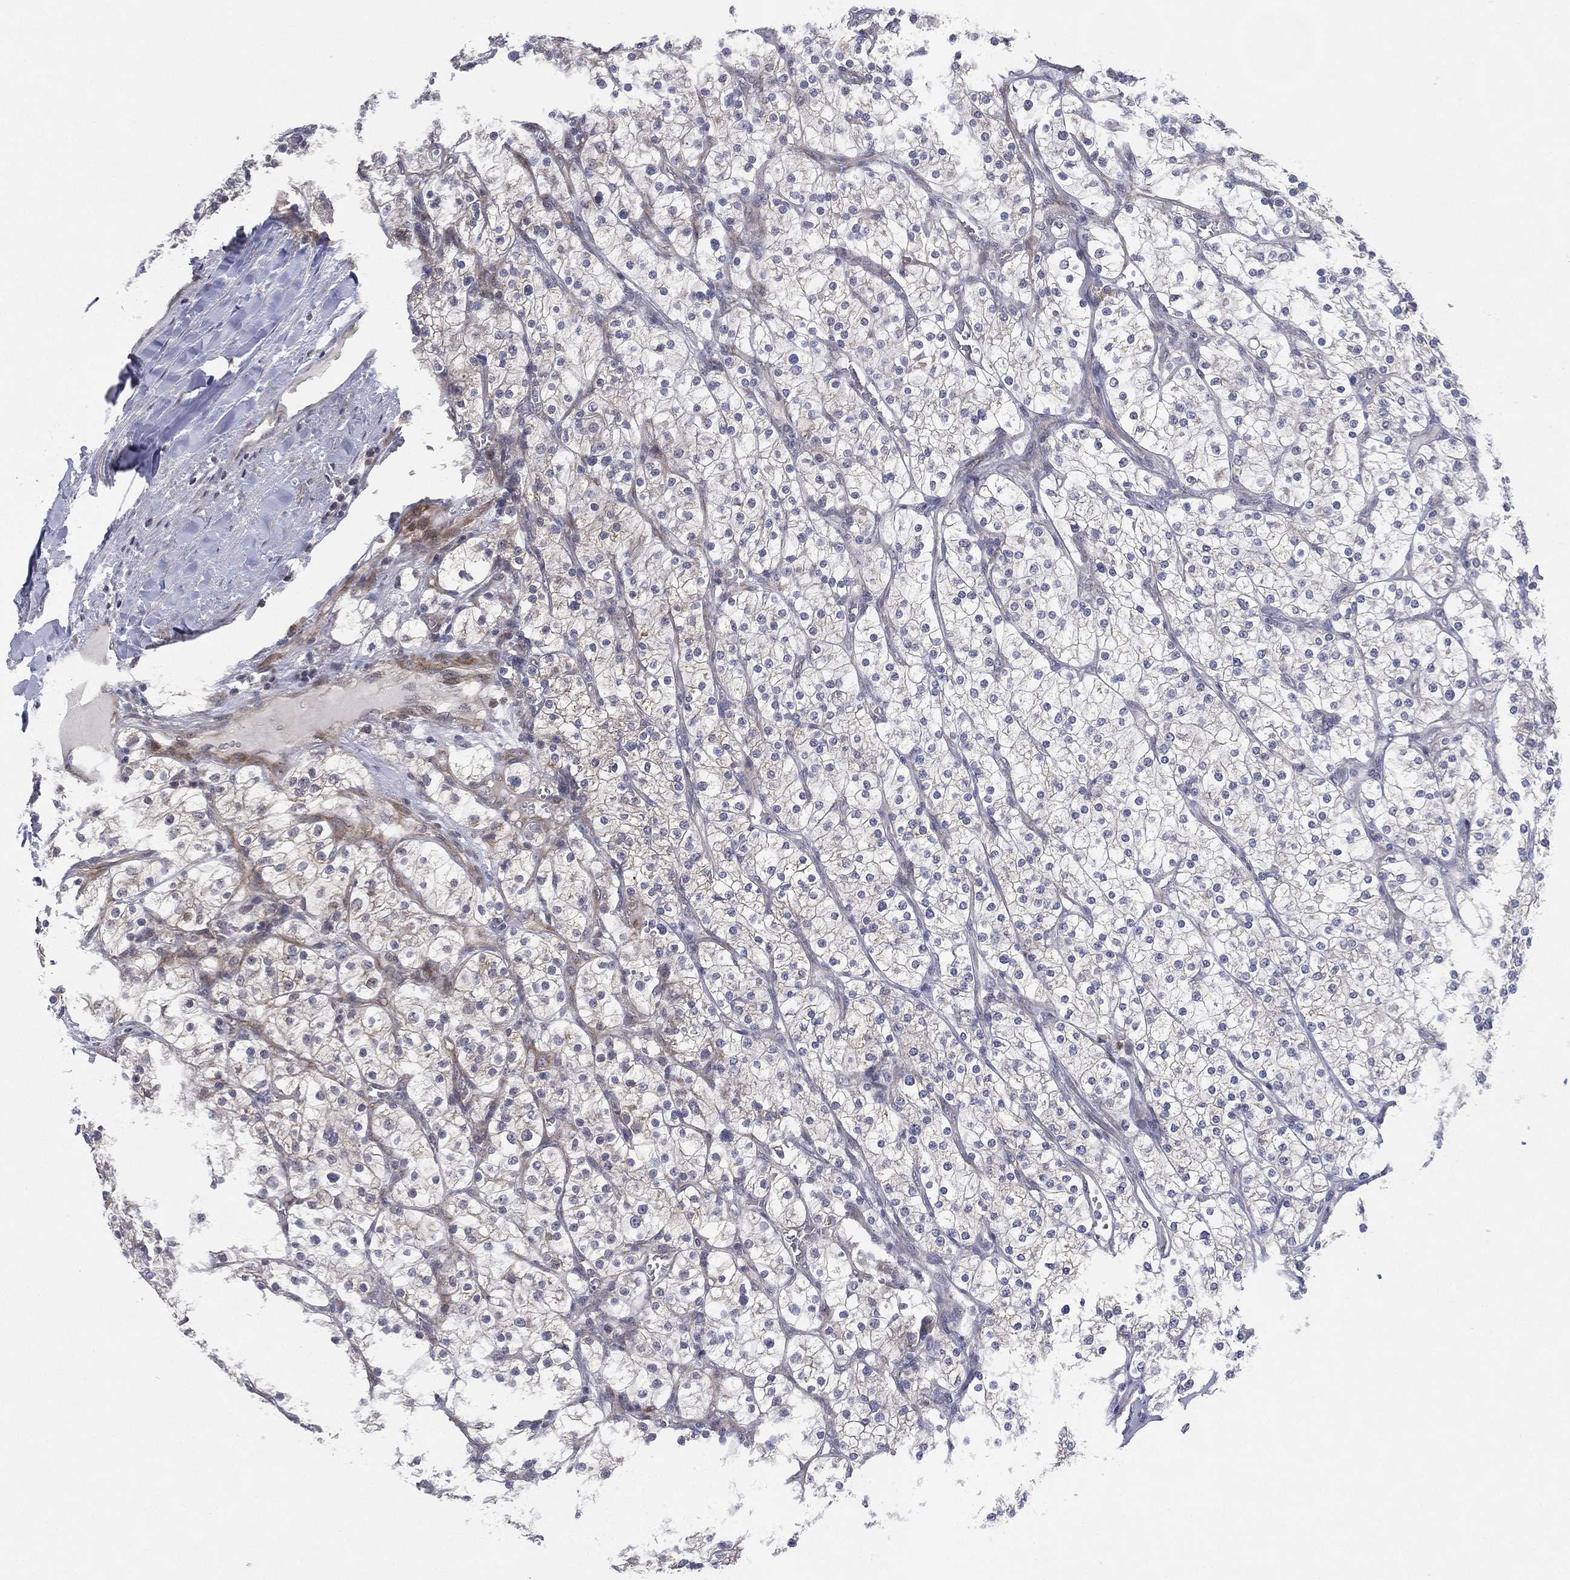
{"staining": {"intensity": "negative", "quantity": "none", "location": "none"}, "tissue": "renal cancer", "cell_type": "Tumor cells", "image_type": "cancer", "snomed": [{"axis": "morphology", "description": "Adenocarcinoma, NOS"}, {"axis": "topography", "description": "Kidney"}], "caption": "Protein analysis of renal adenocarcinoma displays no significant positivity in tumor cells.", "gene": "KAT14", "patient": {"sex": "male", "age": 80}}